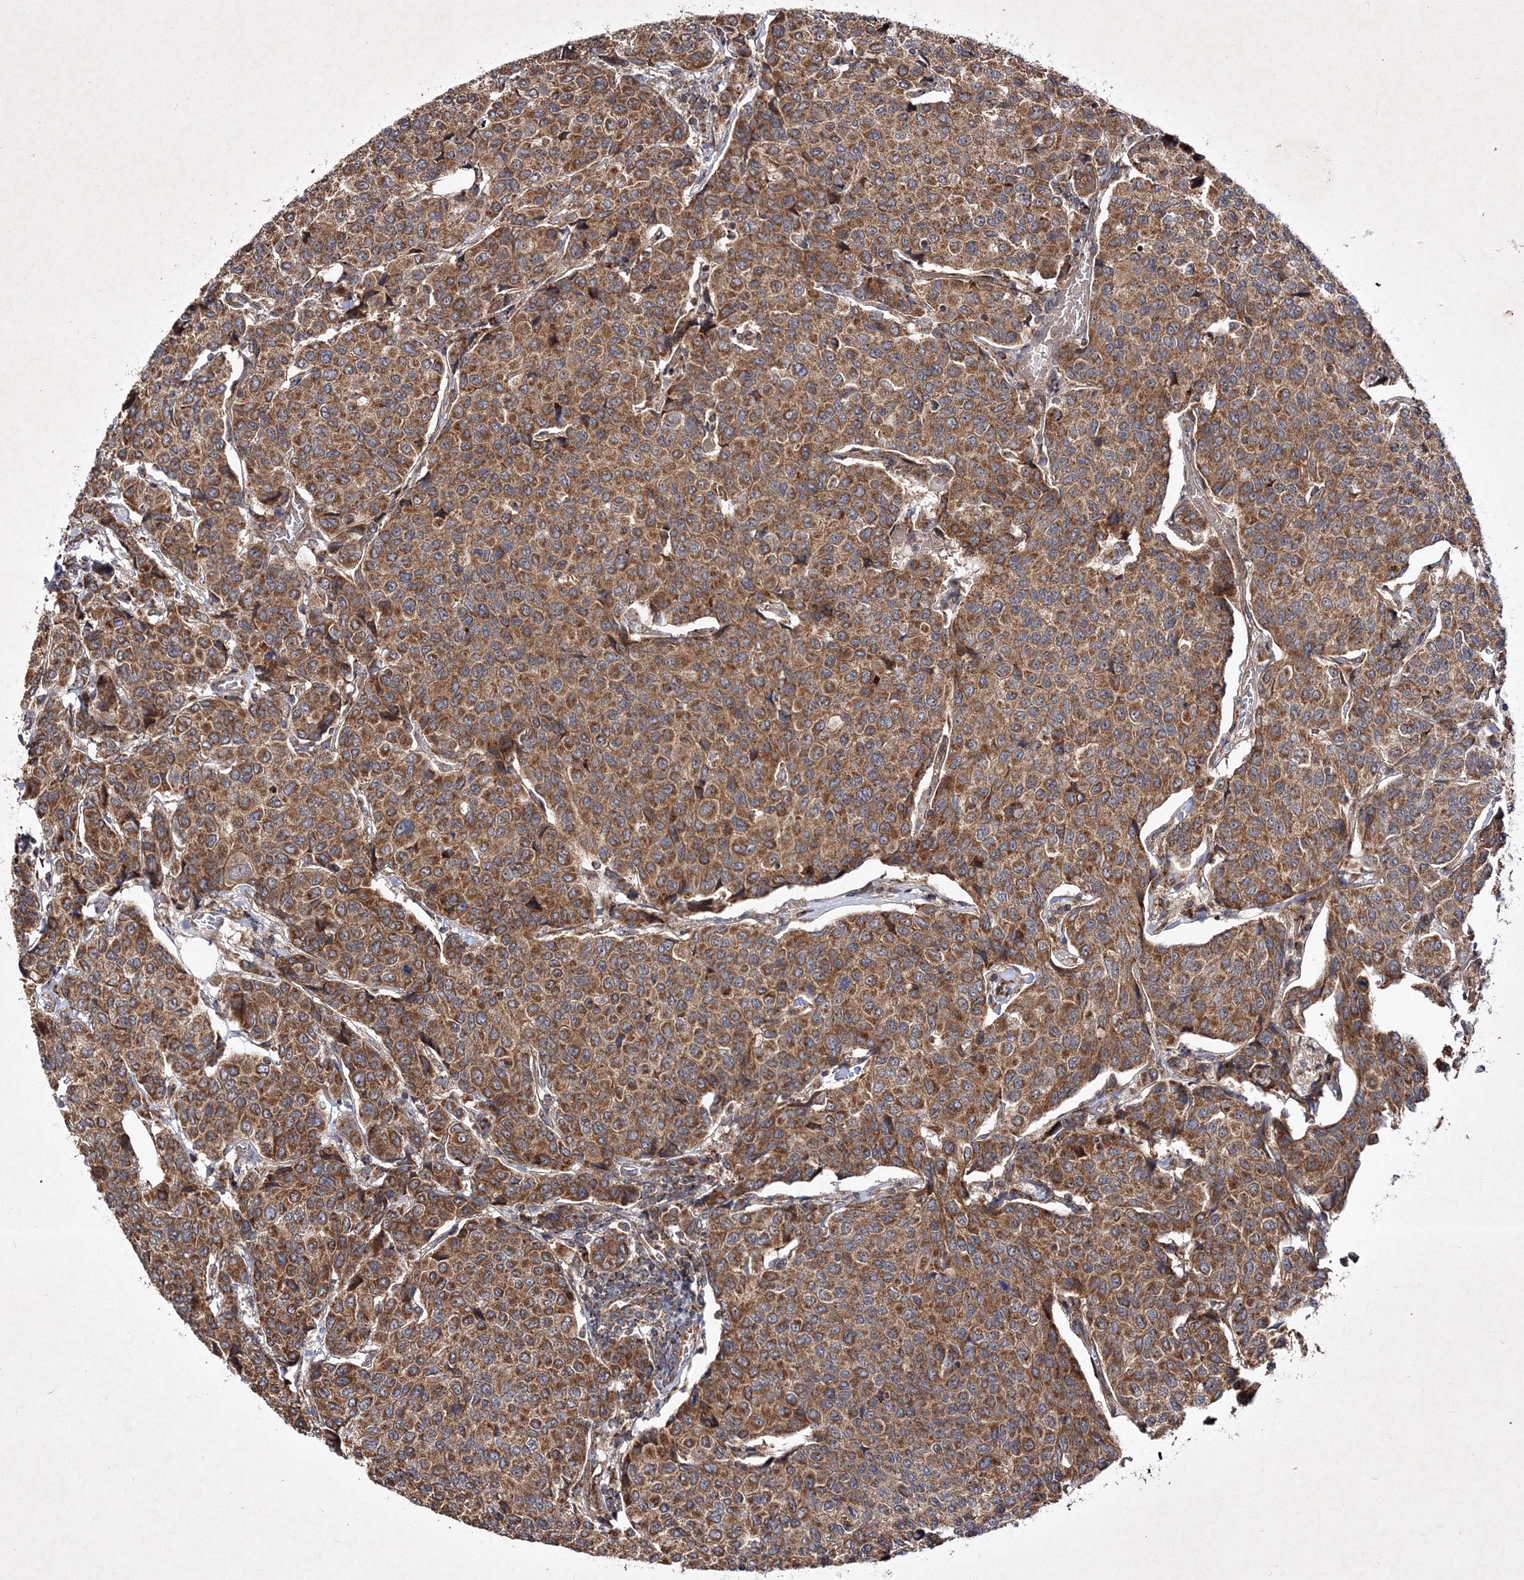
{"staining": {"intensity": "moderate", "quantity": ">75%", "location": "cytoplasmic/membranous"}, "tissue": "breast cancer", "cell_type": "Tumor cells", "image_type": "cancer", "snomed": [{"axis": "morphology", "description": "Duct carcinoma"}, {"axis": "topography", "description": "Breast"}], "caption": "Immunohistochemistry staining of breast cancer, which reveals medium levels of moderate cytoplasmic/membranous staining in approximately >75% of tumor cells indicating moderate cytoplasmic/membranous protein expression. The staining was performed using DAB (3,3'-diaminobenzidine) (brown) for protein detection and nuclei were counterstained in hematoxylin (blue).", "gene": "SCRN3", "patient": {"sex": "female", "age": 55}}